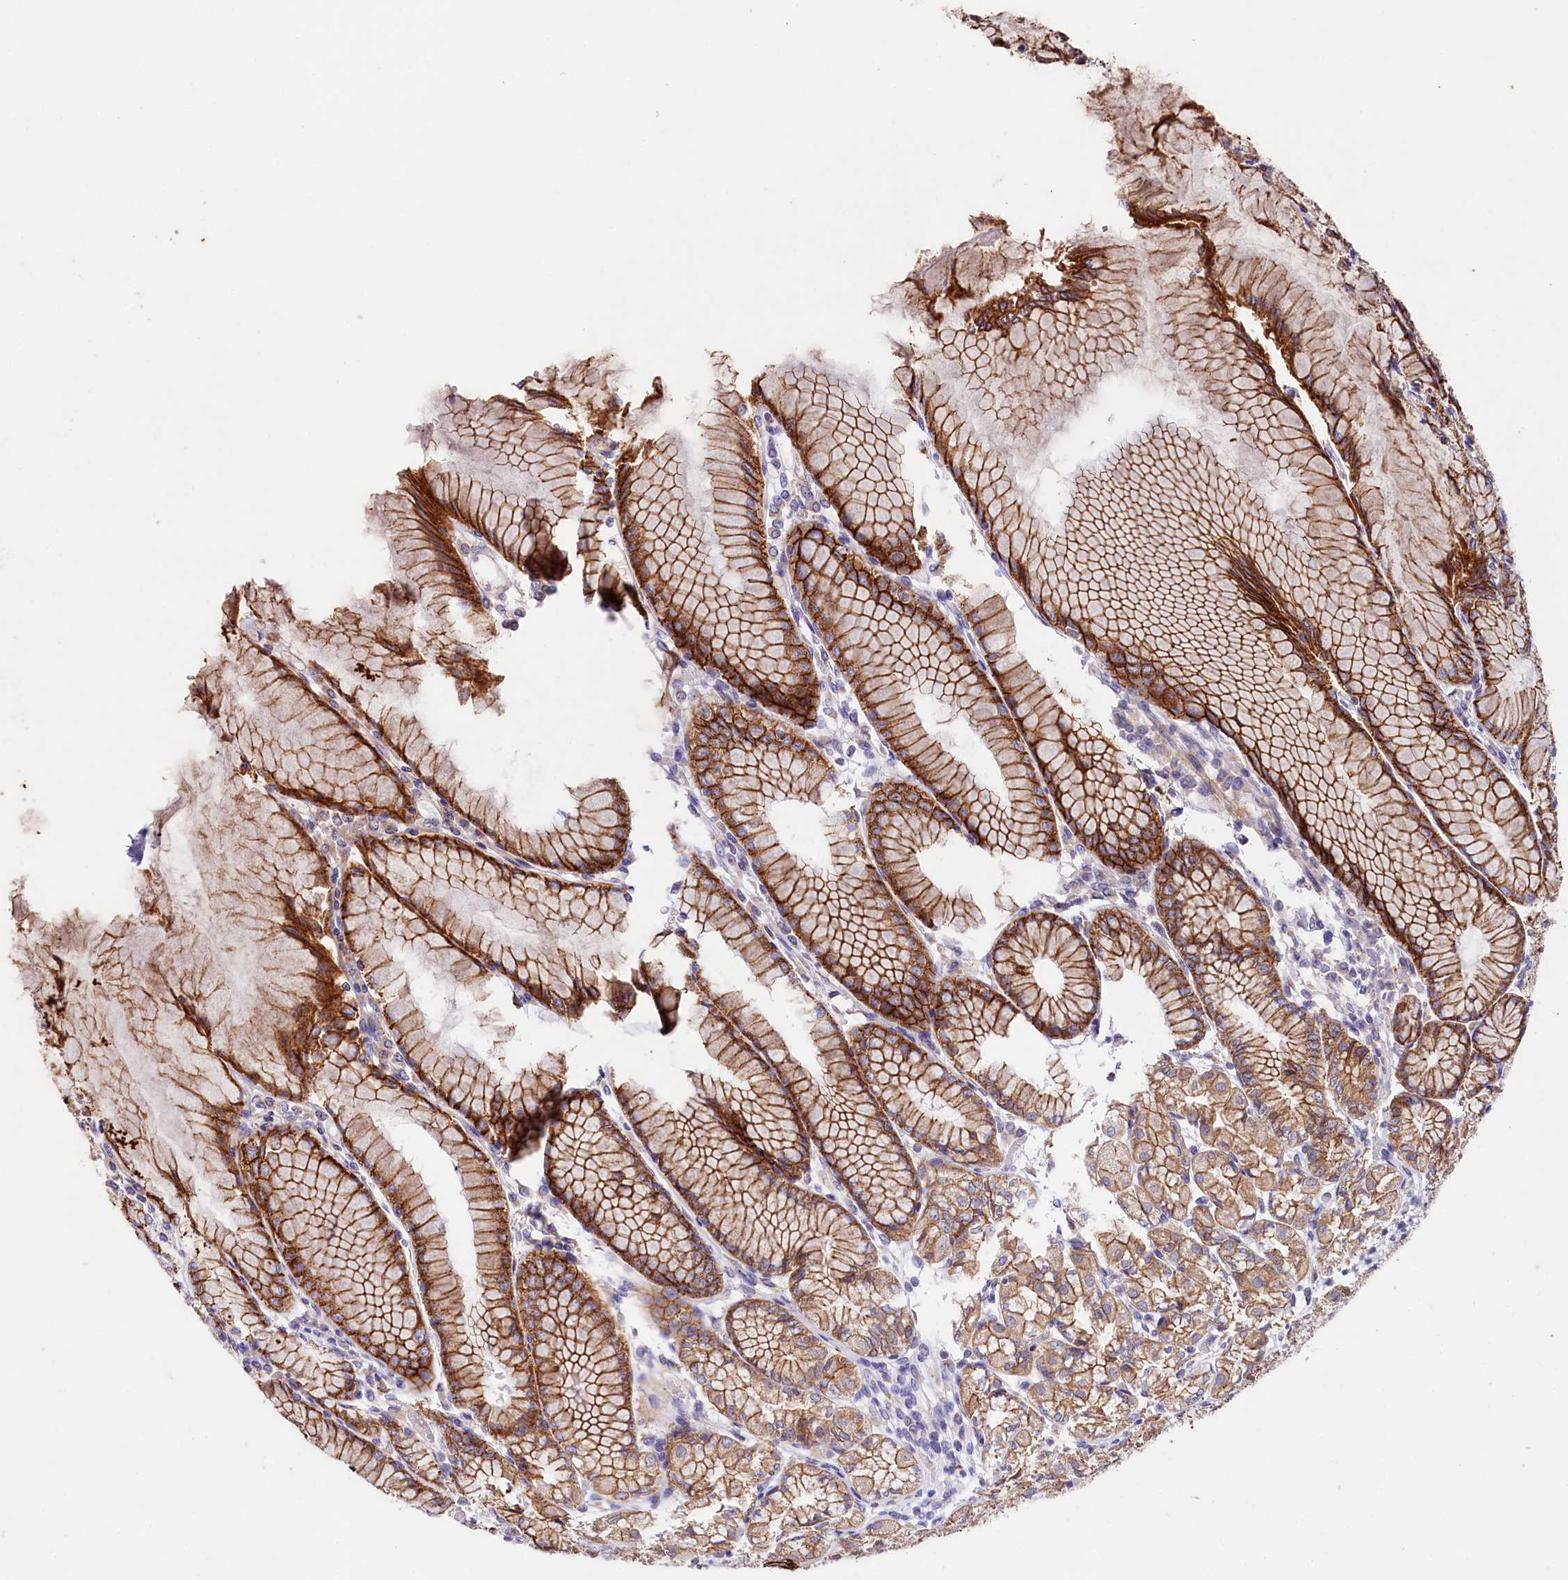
{"staining": {"intensity": "strong", "quantity": ">75%", "location": "cytoplasmic/membranous"}, "tissue": "stomach", "cell_type": "Glandular cells", "image_type": "normal", "snomed": [{"axis": "morphology", "description": "Normal tissue, NOS"}, {"axis": "topography", "description": "Stomach"}], "caption": "This image exhibits immunohistochemistry staining of unremarkable human stomach, with high strong cytoplasmic/membranous staining in about >75% of glandular cells.", "gene": "SACM1L", "patient": {"sex": "female", "age": 57}}